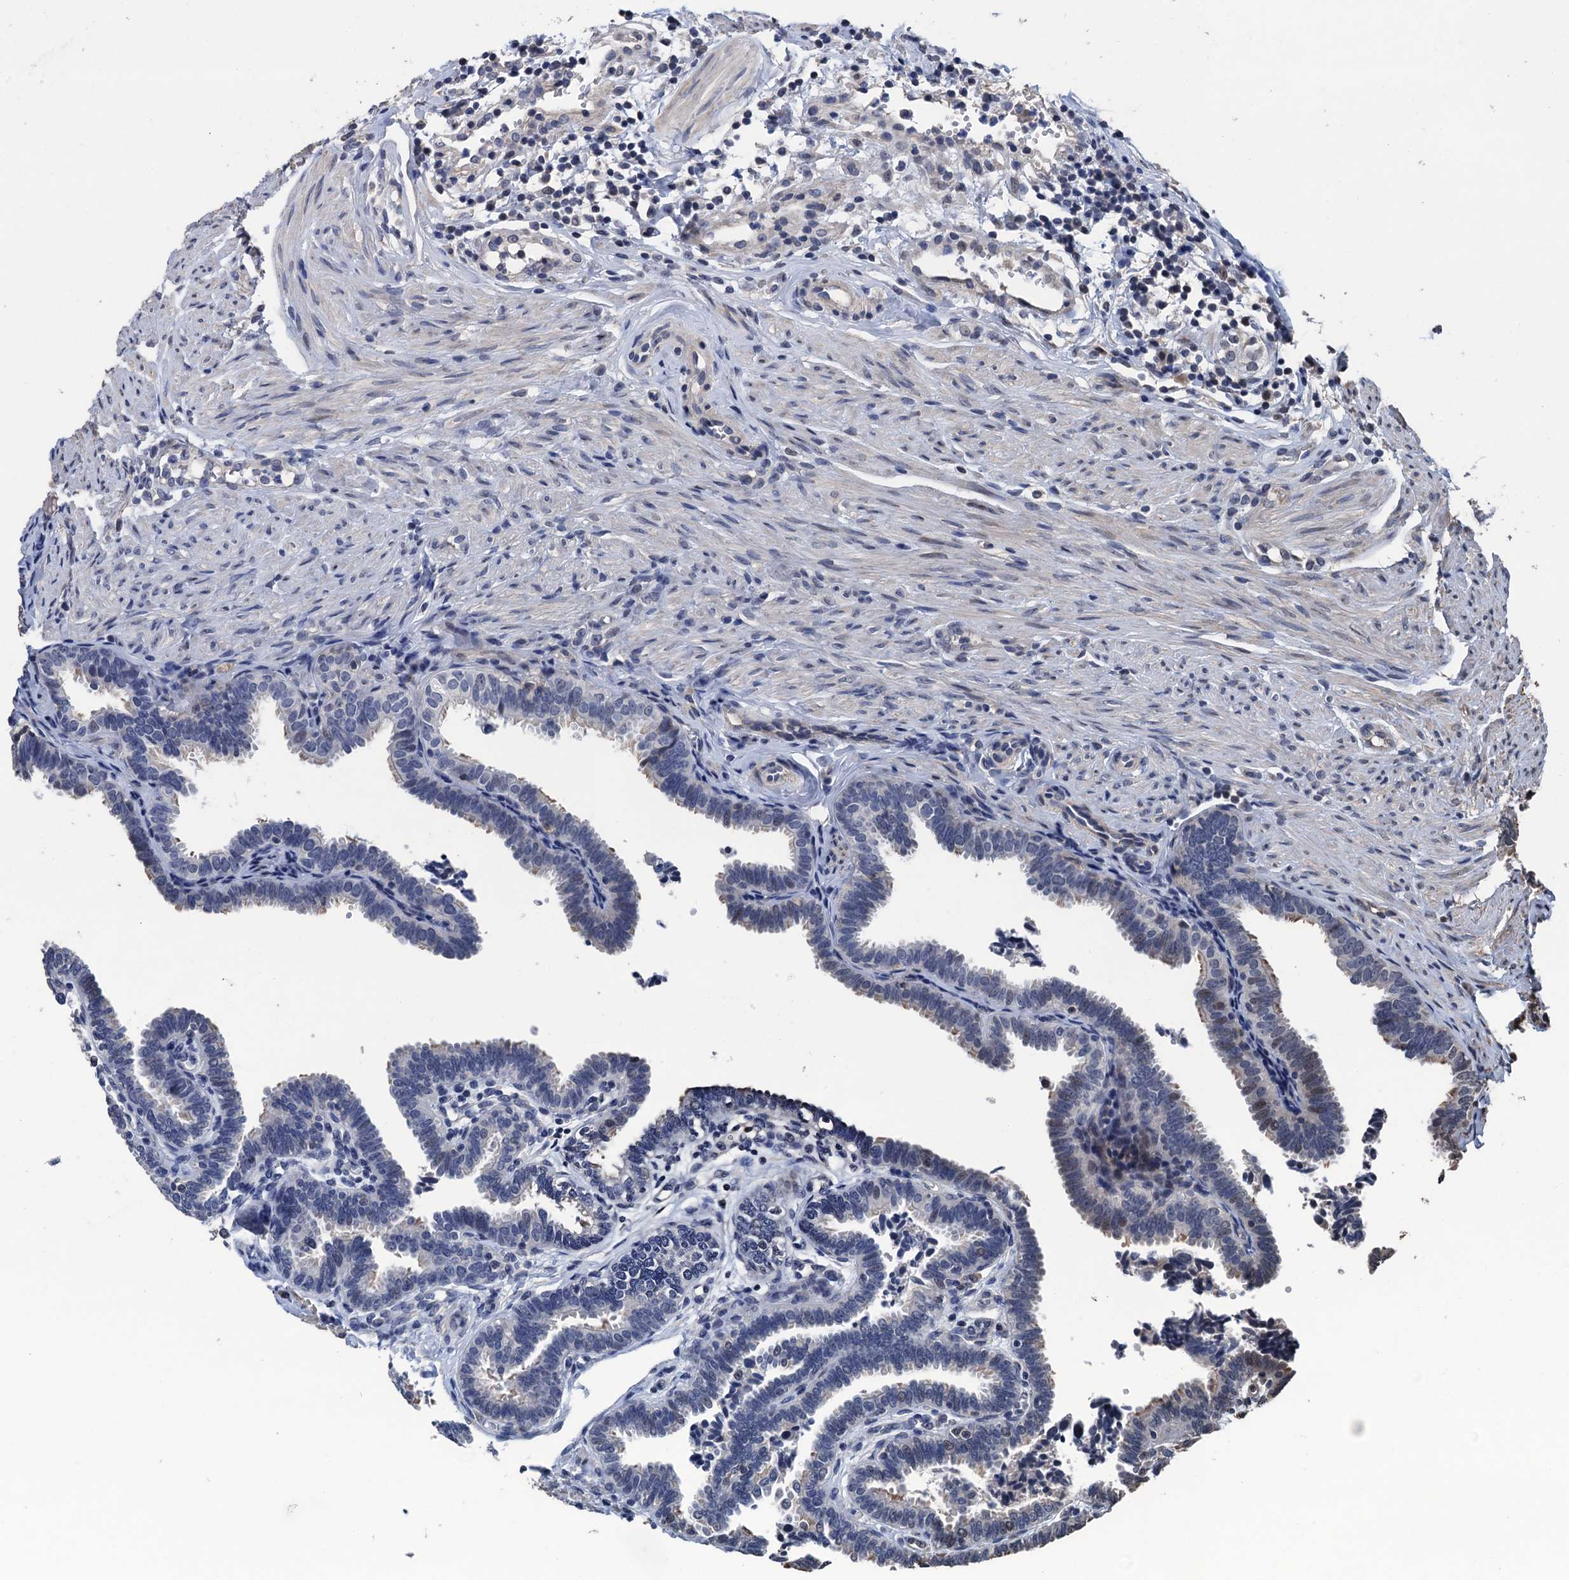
{"staining": {"intensity": "moderate", "quantity": "<25%", "location": "cytoplasmic/membranous"}, "tissue": "fallopian tube", "cell_type": "Glandular cells", "image_type": "normal", "snomed": [{"axis": "morphology", "description": "Normal tissue, NOS"}, {"axis": "topography", "description": "Fallopian tube"}], "caption": "Glandular cells reveal moderate cytoplasmic/membranous expression in about <25% of cells in normal fallopian tube. Using DAB (brown) and hematoxylin (blue) stains, captured at high magnification using brightfield microscopy.", "gene": "ART5", "patient": {"sex": "female", "age": 39}}